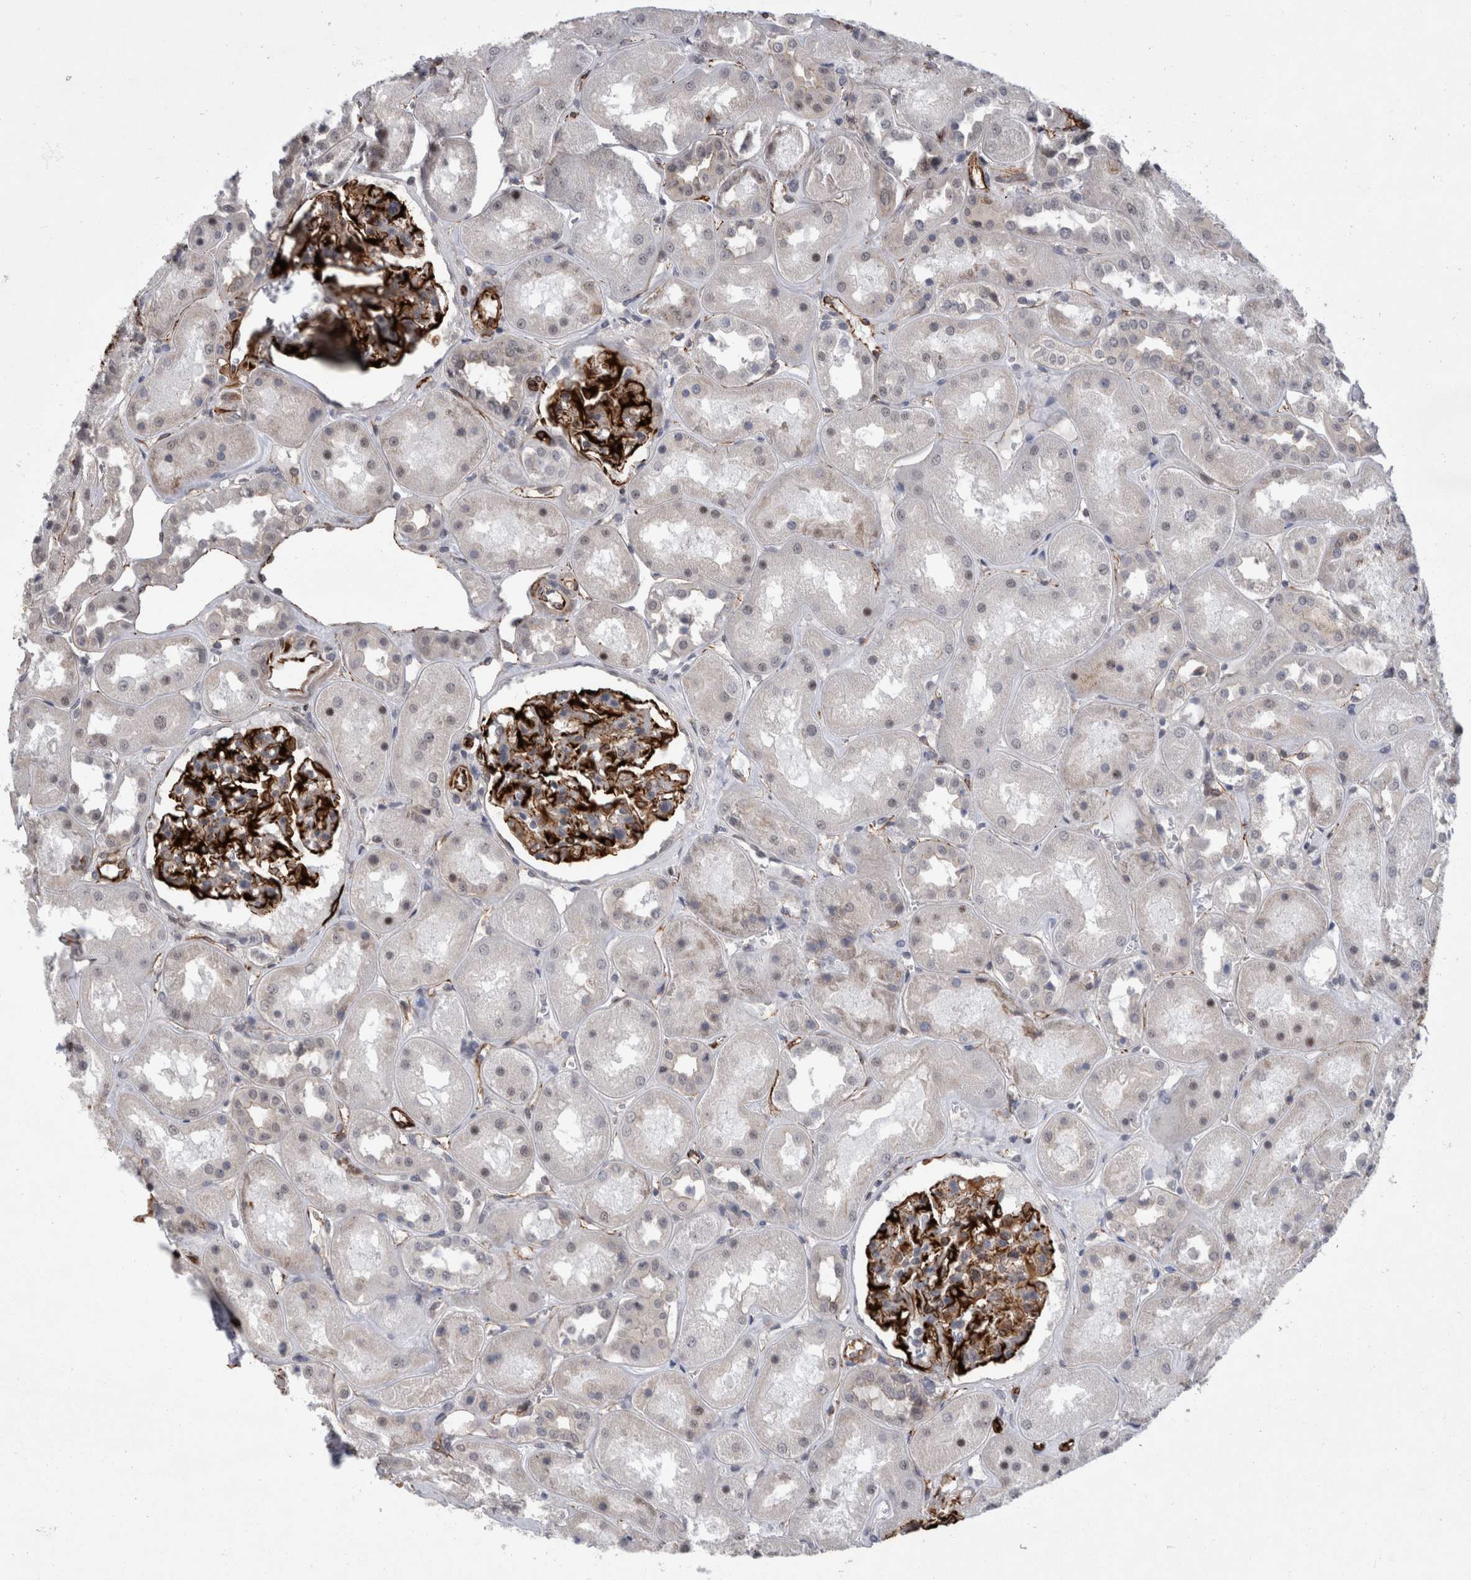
{"staining": {"intensity": "strong", "quantity": "25%-75%", "location": "cytoplasmic/membranous"}, "tissue": "kidney", "cell_type": "Cells in glomeruli", "image_type": "normal", "snomed": [{"axis": "morphology", "description": "Normal tissue, NOS"}, {"axis": "topography", "description": "Kidney"}], "caption": "Cells in glomeruli demonstrate high levels of strong cytoplasmic/membranous staining in about 25%-75% of cells in unremarkable human kidney.", "gene": "FAM83H", "patient": {"sex": "male", "age": 70}}